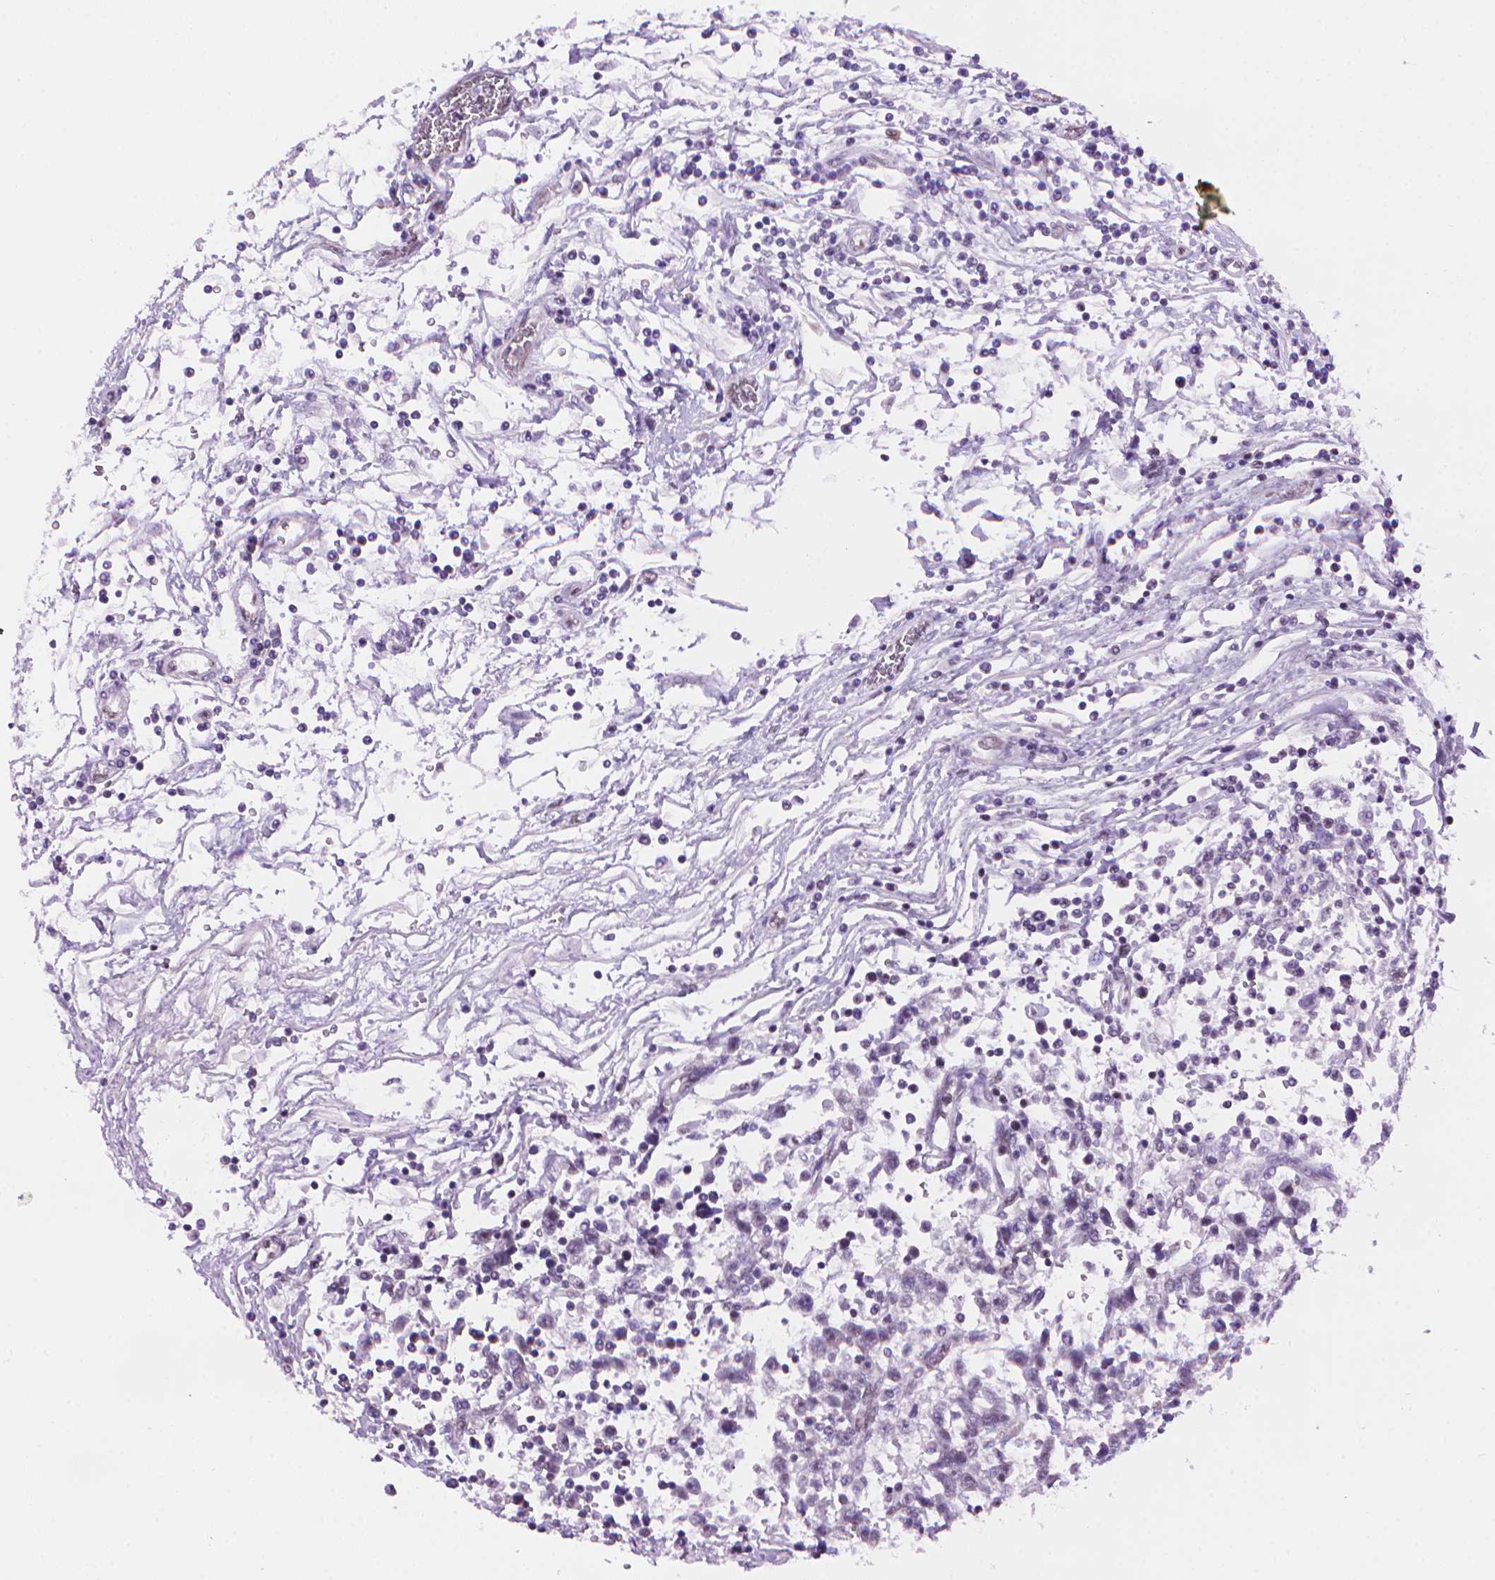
{"staining": {"intensity": "negative", "quantity": "none", "location": "none"}, "tissue": "testis cancer", "cell_type": "Tumor cells", "image_type": "cancer", "snomed": [{"axis": "morphology", "description": "Seminoma, NOS"}, {"axis": "topography", "description": "Testis"}], "caption": "A histopathology image of human seminoma (testis) is negative for staining in tumor cells. (Immunohistochemistry (ihc), brightfield microscopy, high magnification).", "gene": "UBN1", "patient": {"sex": "male", "age": 34}}